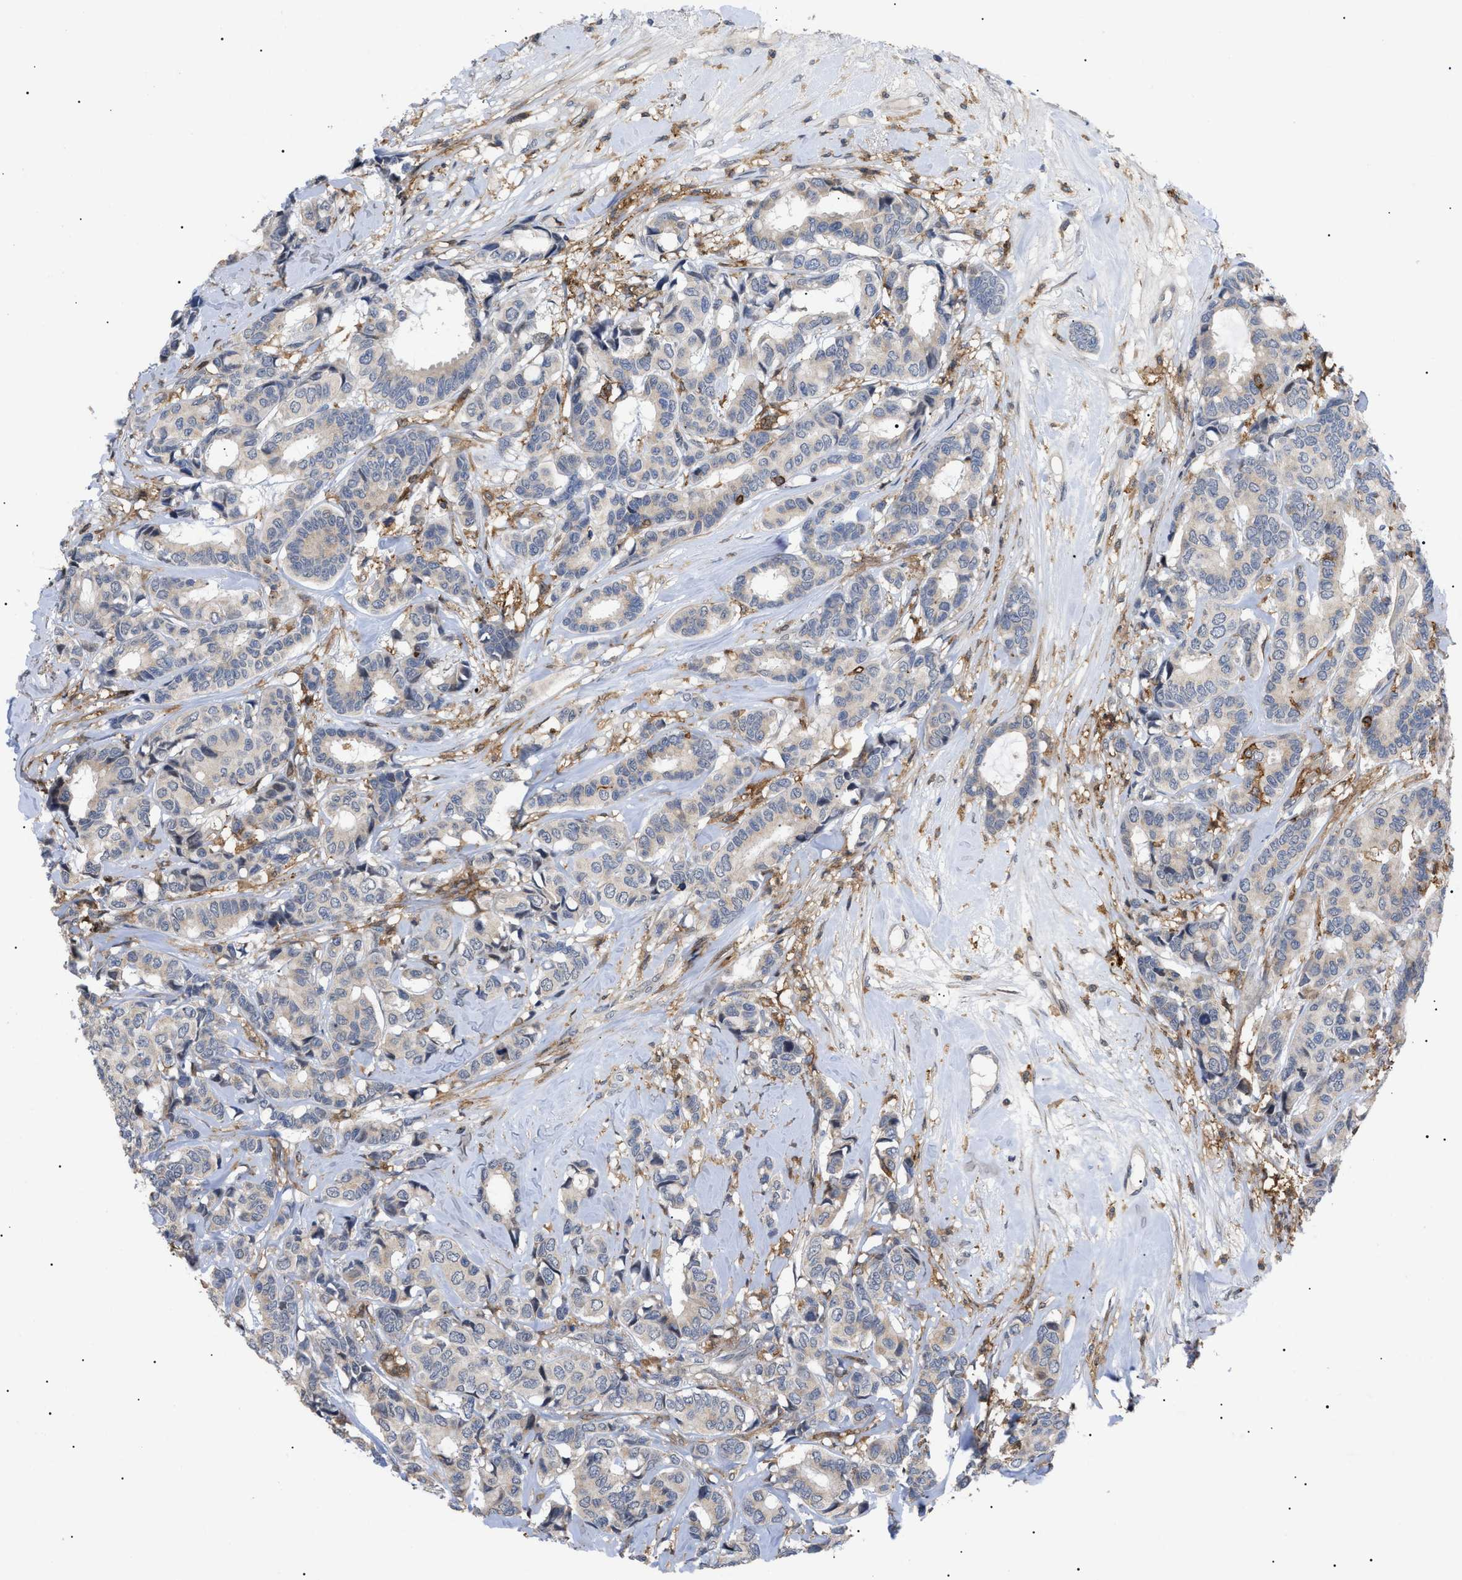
{"staining": {"intensity": "weak", "quantity": "<25%", "location": "cytoplasmic/membranous"}, "tissue": "breast cancer", "cell_type": "Tumor cells", "image_type": "cancer", "snomed": [{"axis": "morphology", "description": "Duct carcinoma"}, {"axis": "topography", "description": "Breast"}], "caption": "An image of human breast cancer (invasive ductal carcinoma) is negative for staining in tumor cells.", "gene": "CD300A", "patient": {"sex": "female", "age": 87}}